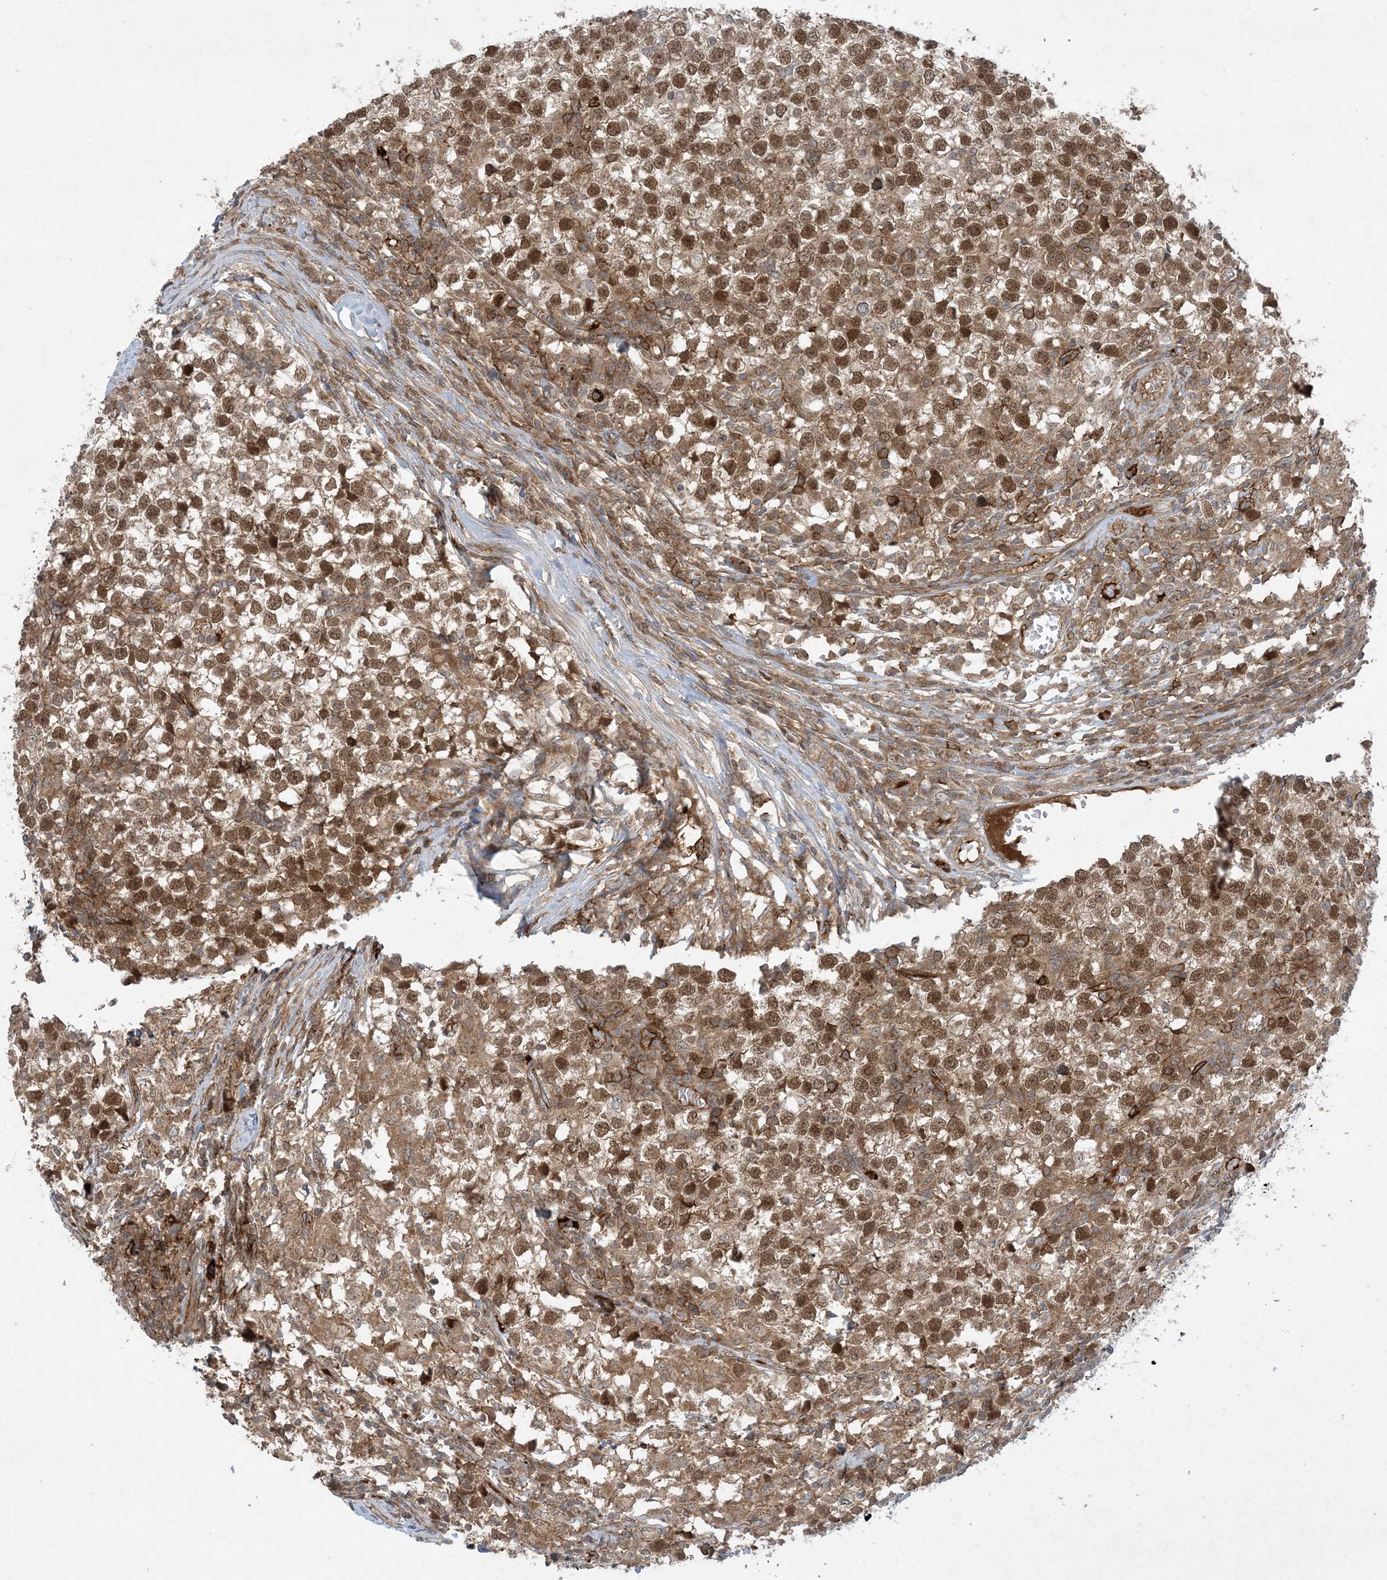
{"staining": {"intensity": "moderate", "quantity": ">75%", "location": "nuclear"}, "tissue": "testis cancer", "cell_type": "Tumor cells", "image_type": "cancer", "snomed": [{"axis": "morphology", "description": "Seminoma, NOS"}, {"axis": "topography", "description": "Testis"}], "caption": "High-power microscopy captured an IHC histopathology image of testis cancer (seminoma), revealing moderate nuclear staining in approximately >75% of tumor cells.", "gene": "STAM2", "patient": {"sex": "male", "age": 65}}